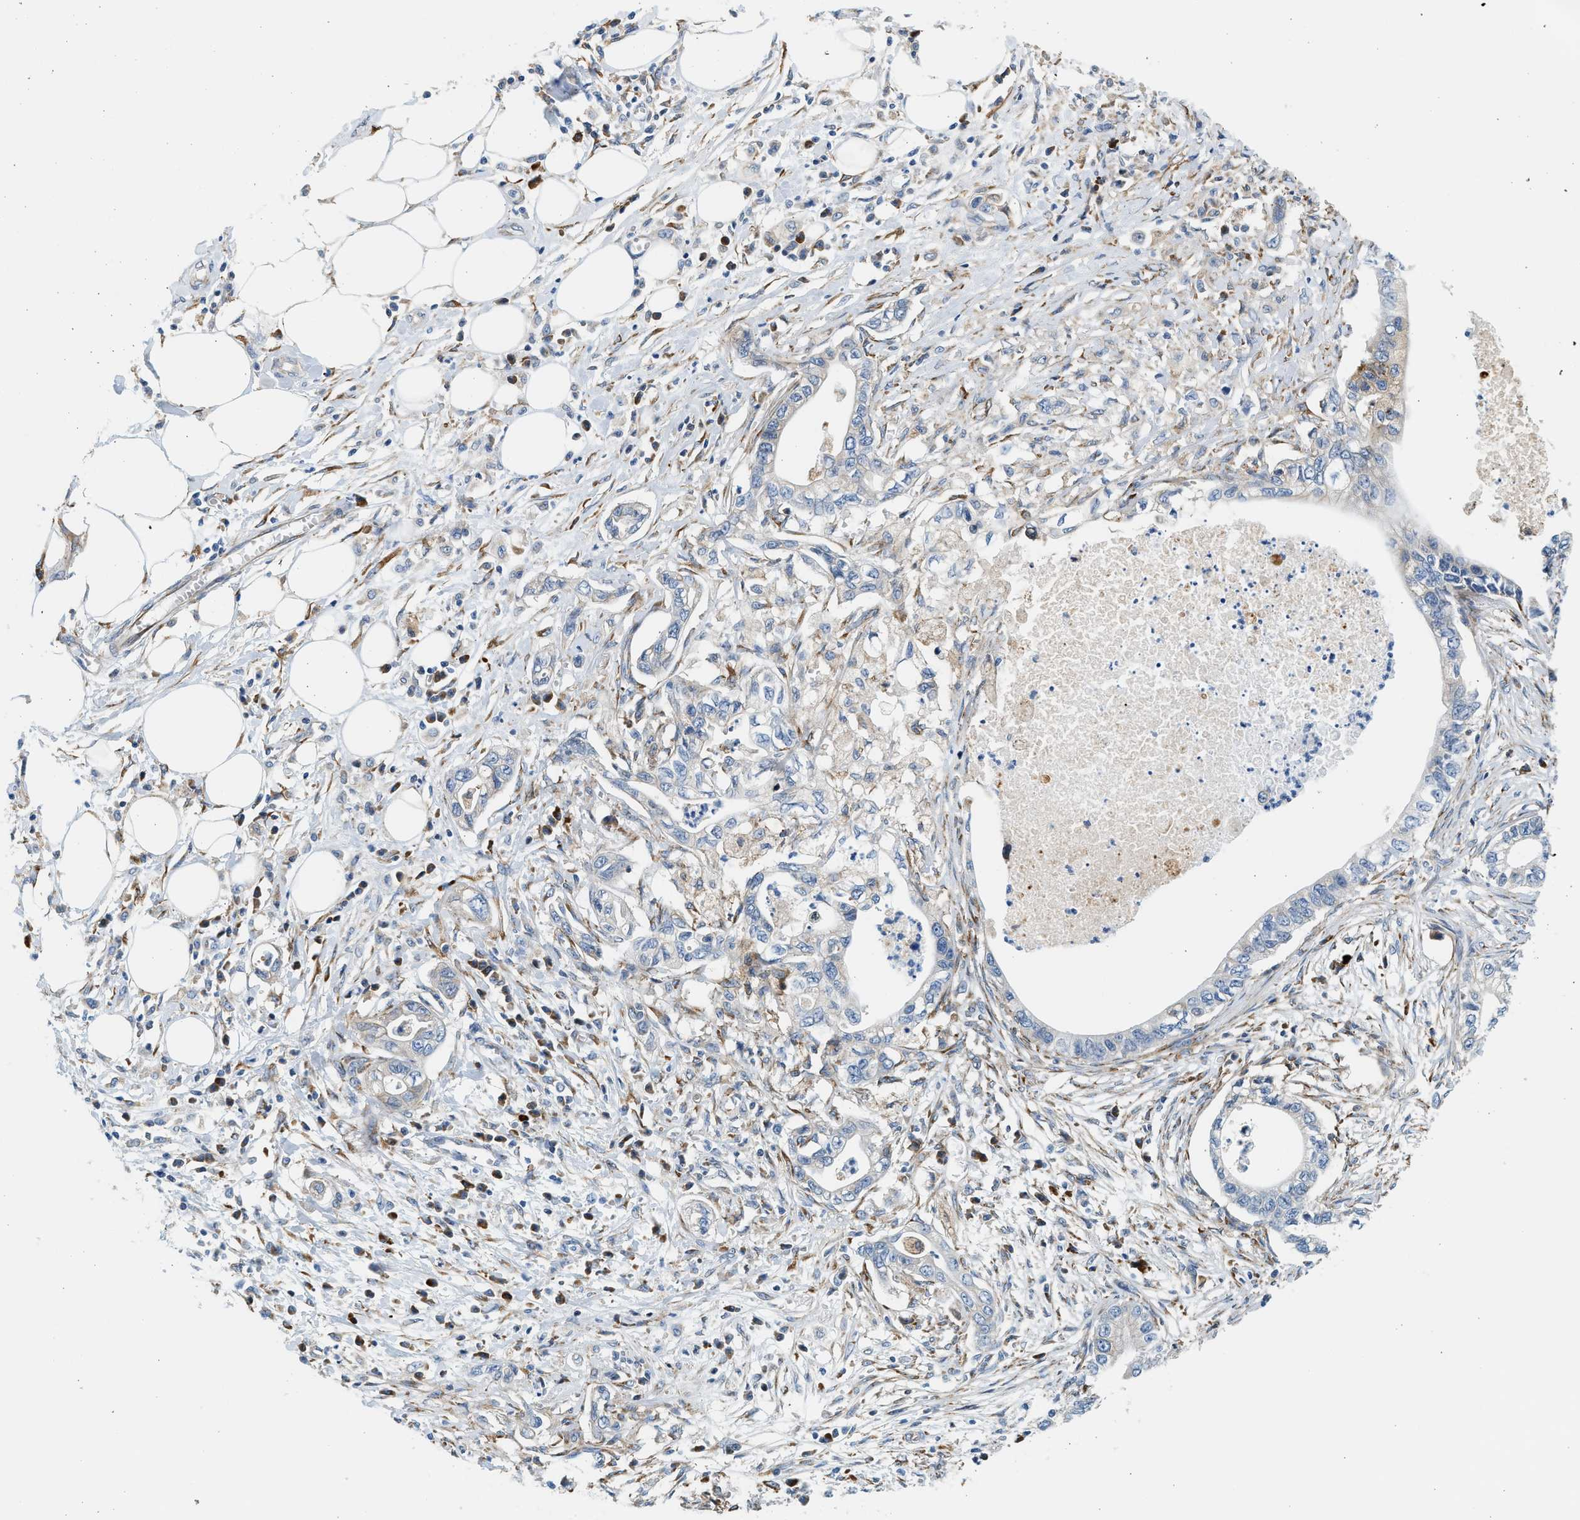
{"staining": {"intensity": "negative", "quantity": "none", "location": "none"}, "tissue": "pancreatic cancer", "cell_type": "Tumor cells", "image_type": "cancer", "snomed": [{"axis": "morphology", "description": "Adenocarcinoma, NOS"}, {"axis": "topography", "description": "Pancreas"}], "caption": "This is an IHC photomicrograph of human pancreatic cancer. There is no expression in tumor cells.", "gene": "CNTN6", "patient": {"sex": "male", "age": 56}}